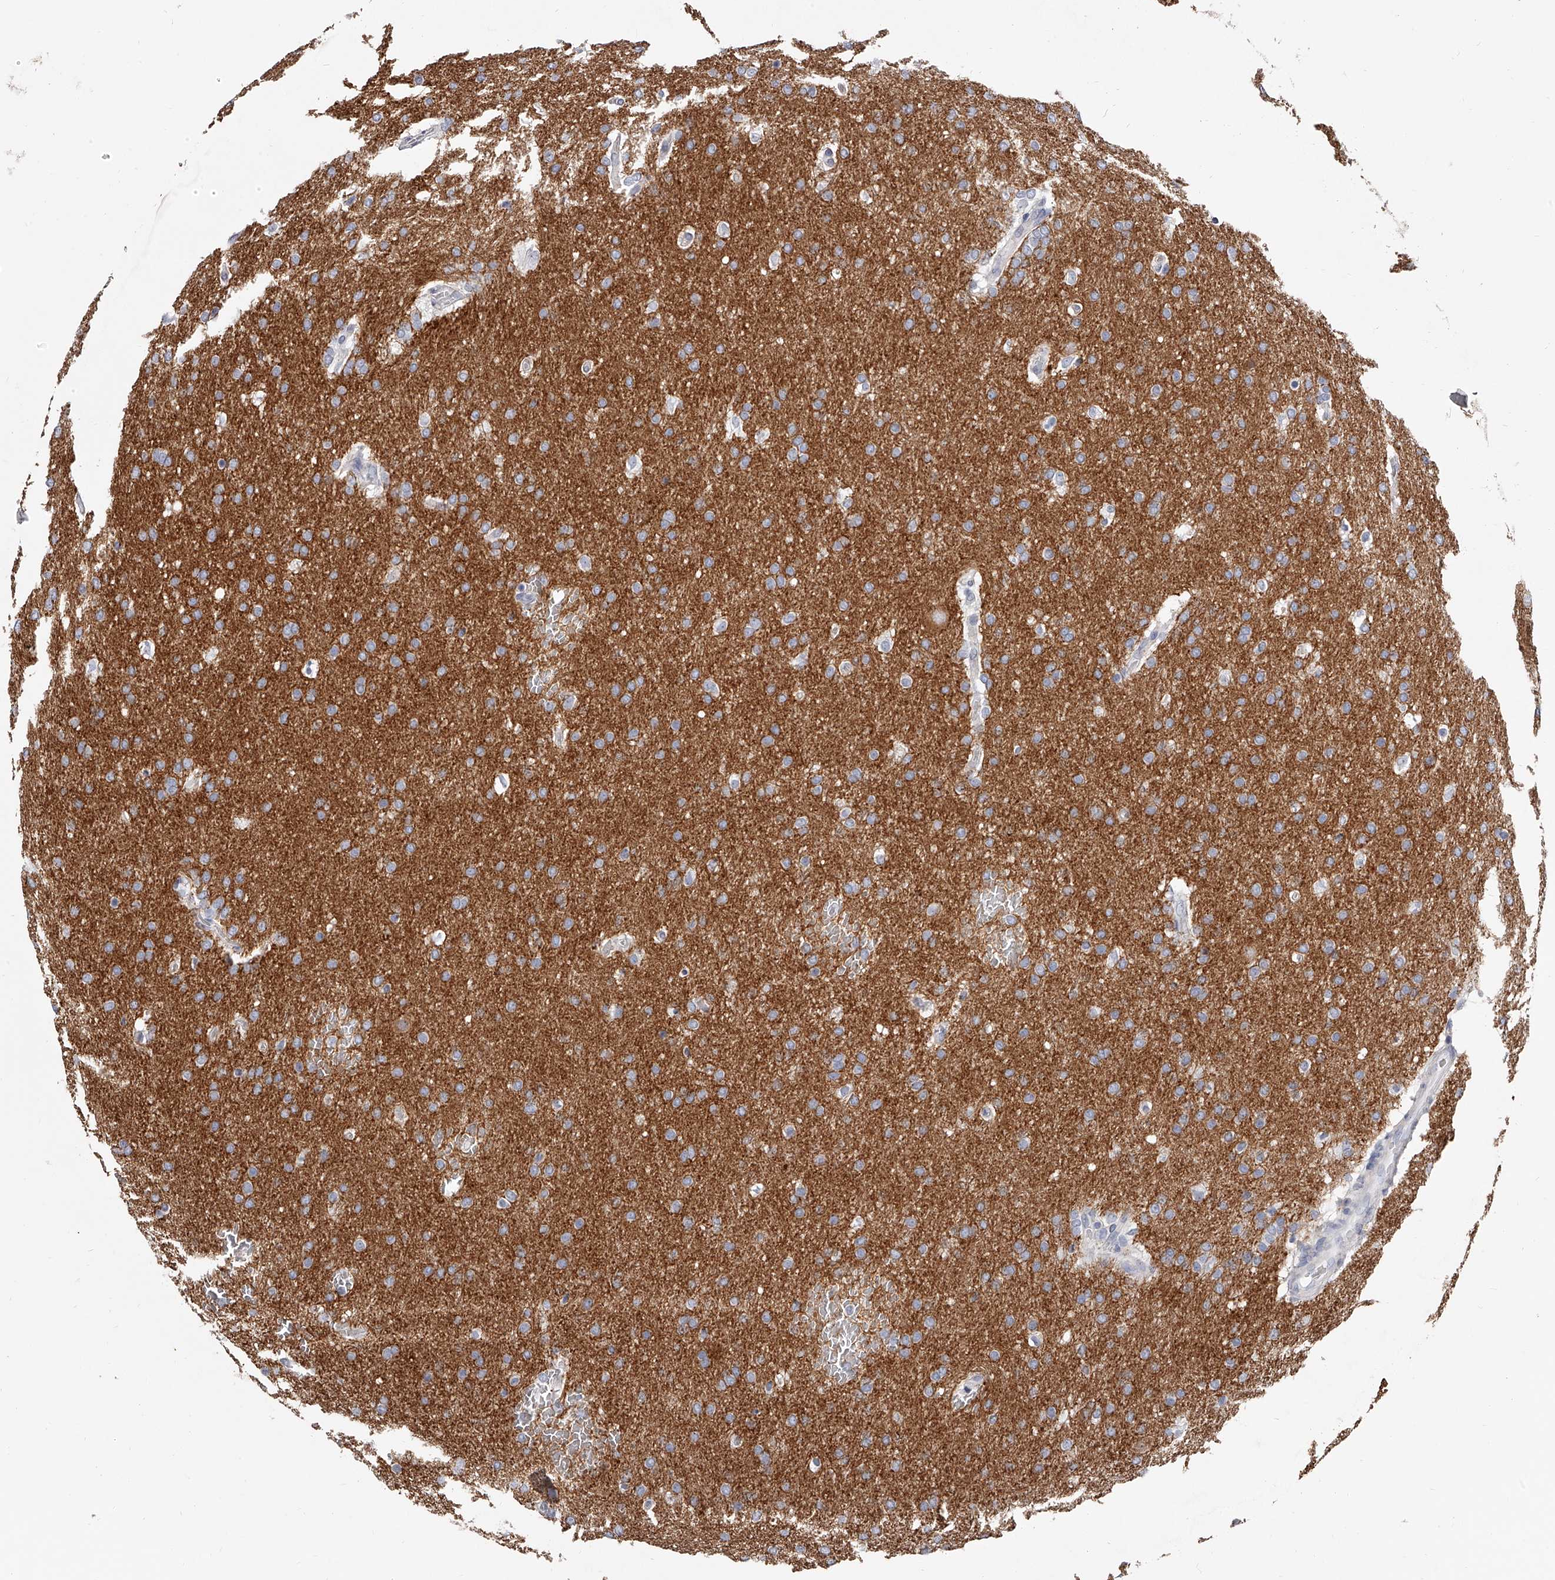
{"staining": {"intensity": "negative", "quantity": "none", "location": "none"}, "tissue": "glioma", "cell_type": "Tumor cells", "image_type": "cancer", "snomed": [{"axis": "morphology", "description": "Glioma, malignant, Low grade"}, {"axis": "topography", "description": "Brain"}], "caption": "This histopathology image is of glioma stained with IHC to label a protein in brown with the nuclei are counter-stained blue. There is no expression in tumor cells.", "gene": "PACSIN1", "patient": {"sex": "female", "age": 37}}